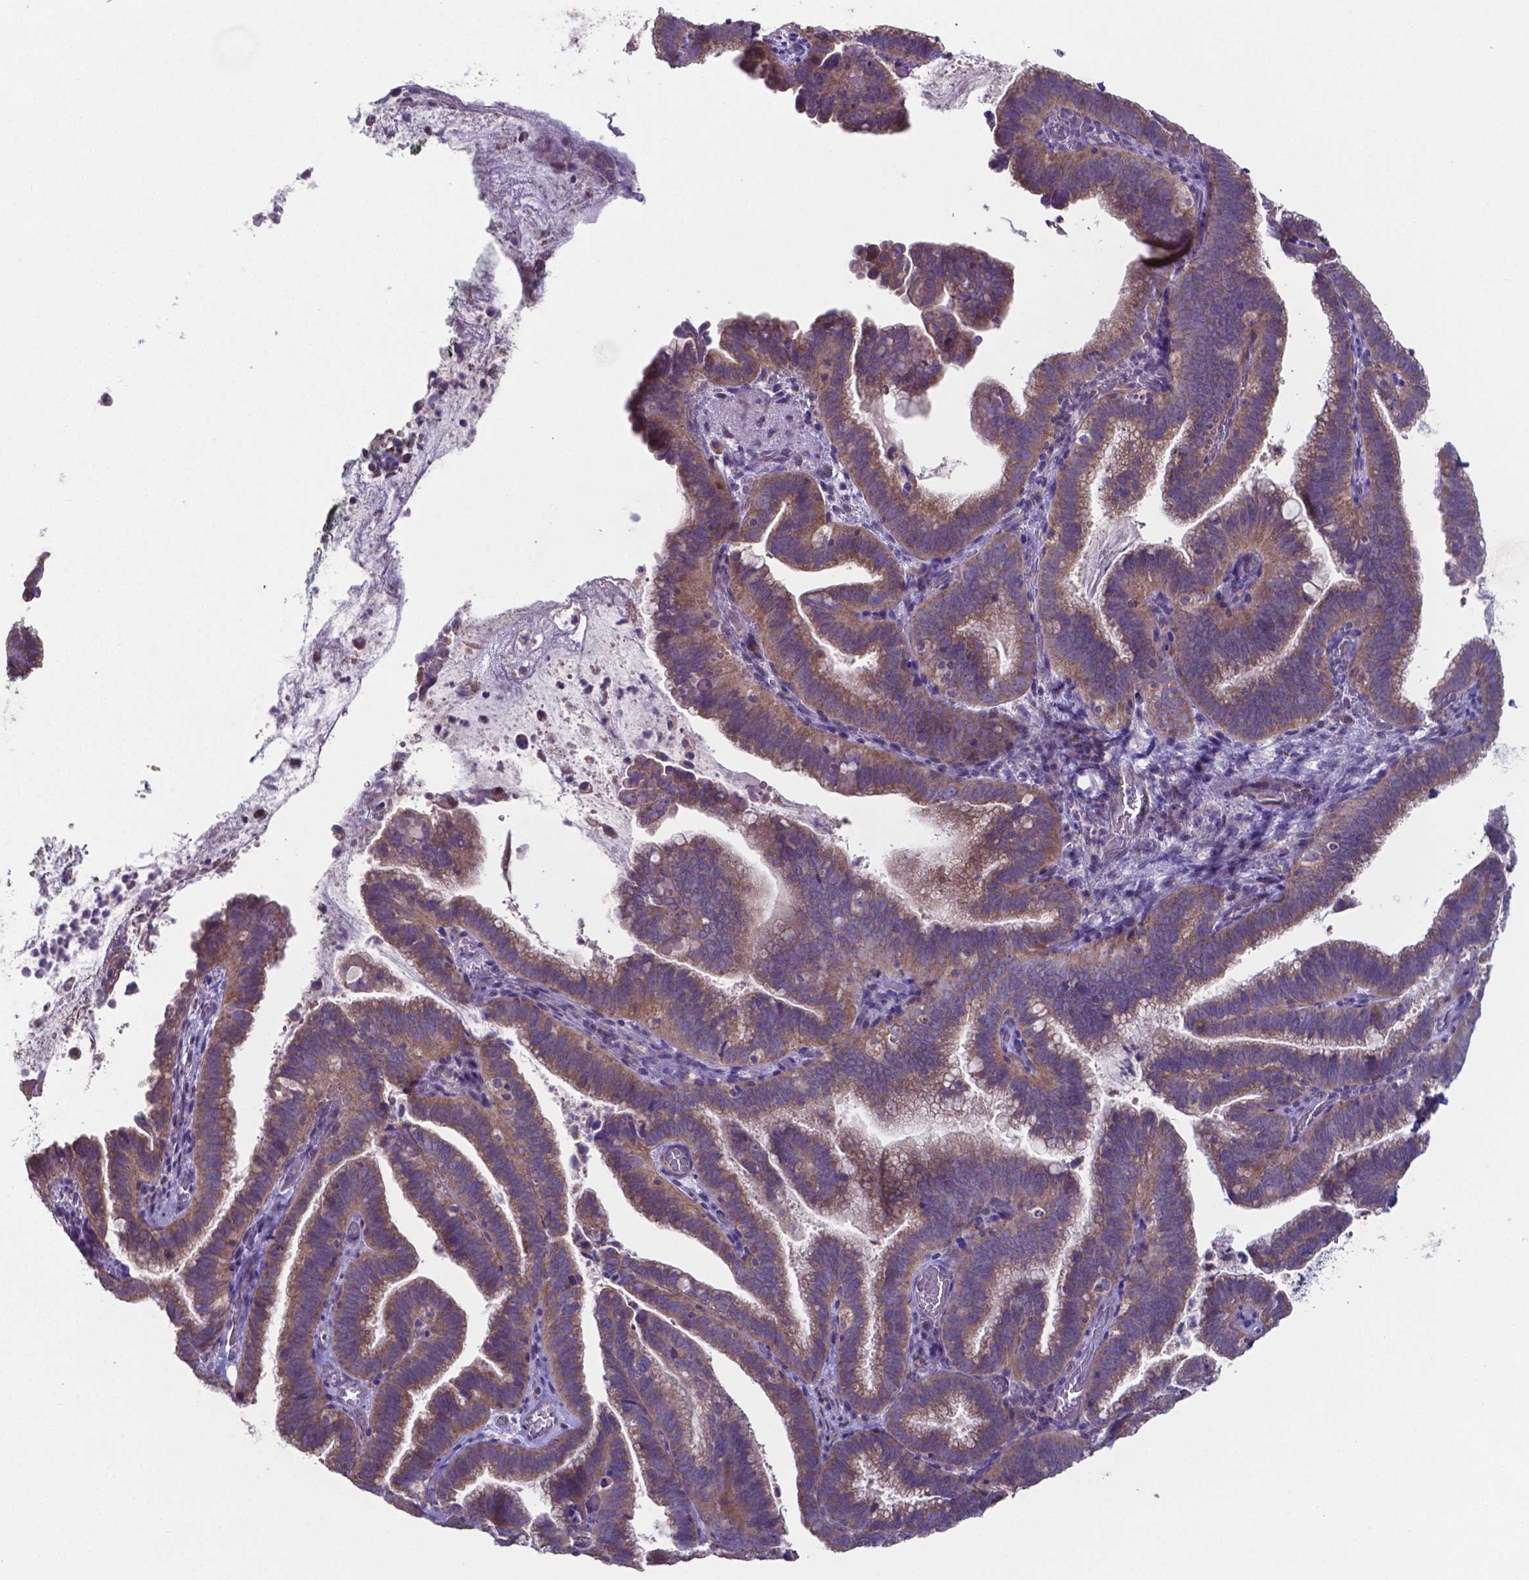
{"staining": {"intensity": "moderate", "quantity": ">75%", "location": "cytoplasmic/membranous"}, "tissue": "cervical cancer", "cell_type": "Tumor cells", "image_type": "cancer", "snomed": [{"axis": "morphology", "description": "Adenocarcinoma, NOS"}, {"axis": "topography", "description": "Cervix"}], "caption": "Human cervical adenocarcinoma stained with a brown dye exhibits moderate cytoplasmic/membranous positive expression in about >75% of tumor cells.", "gene": "TYRO3", "patient": {"sex": "female", "age": 61}}